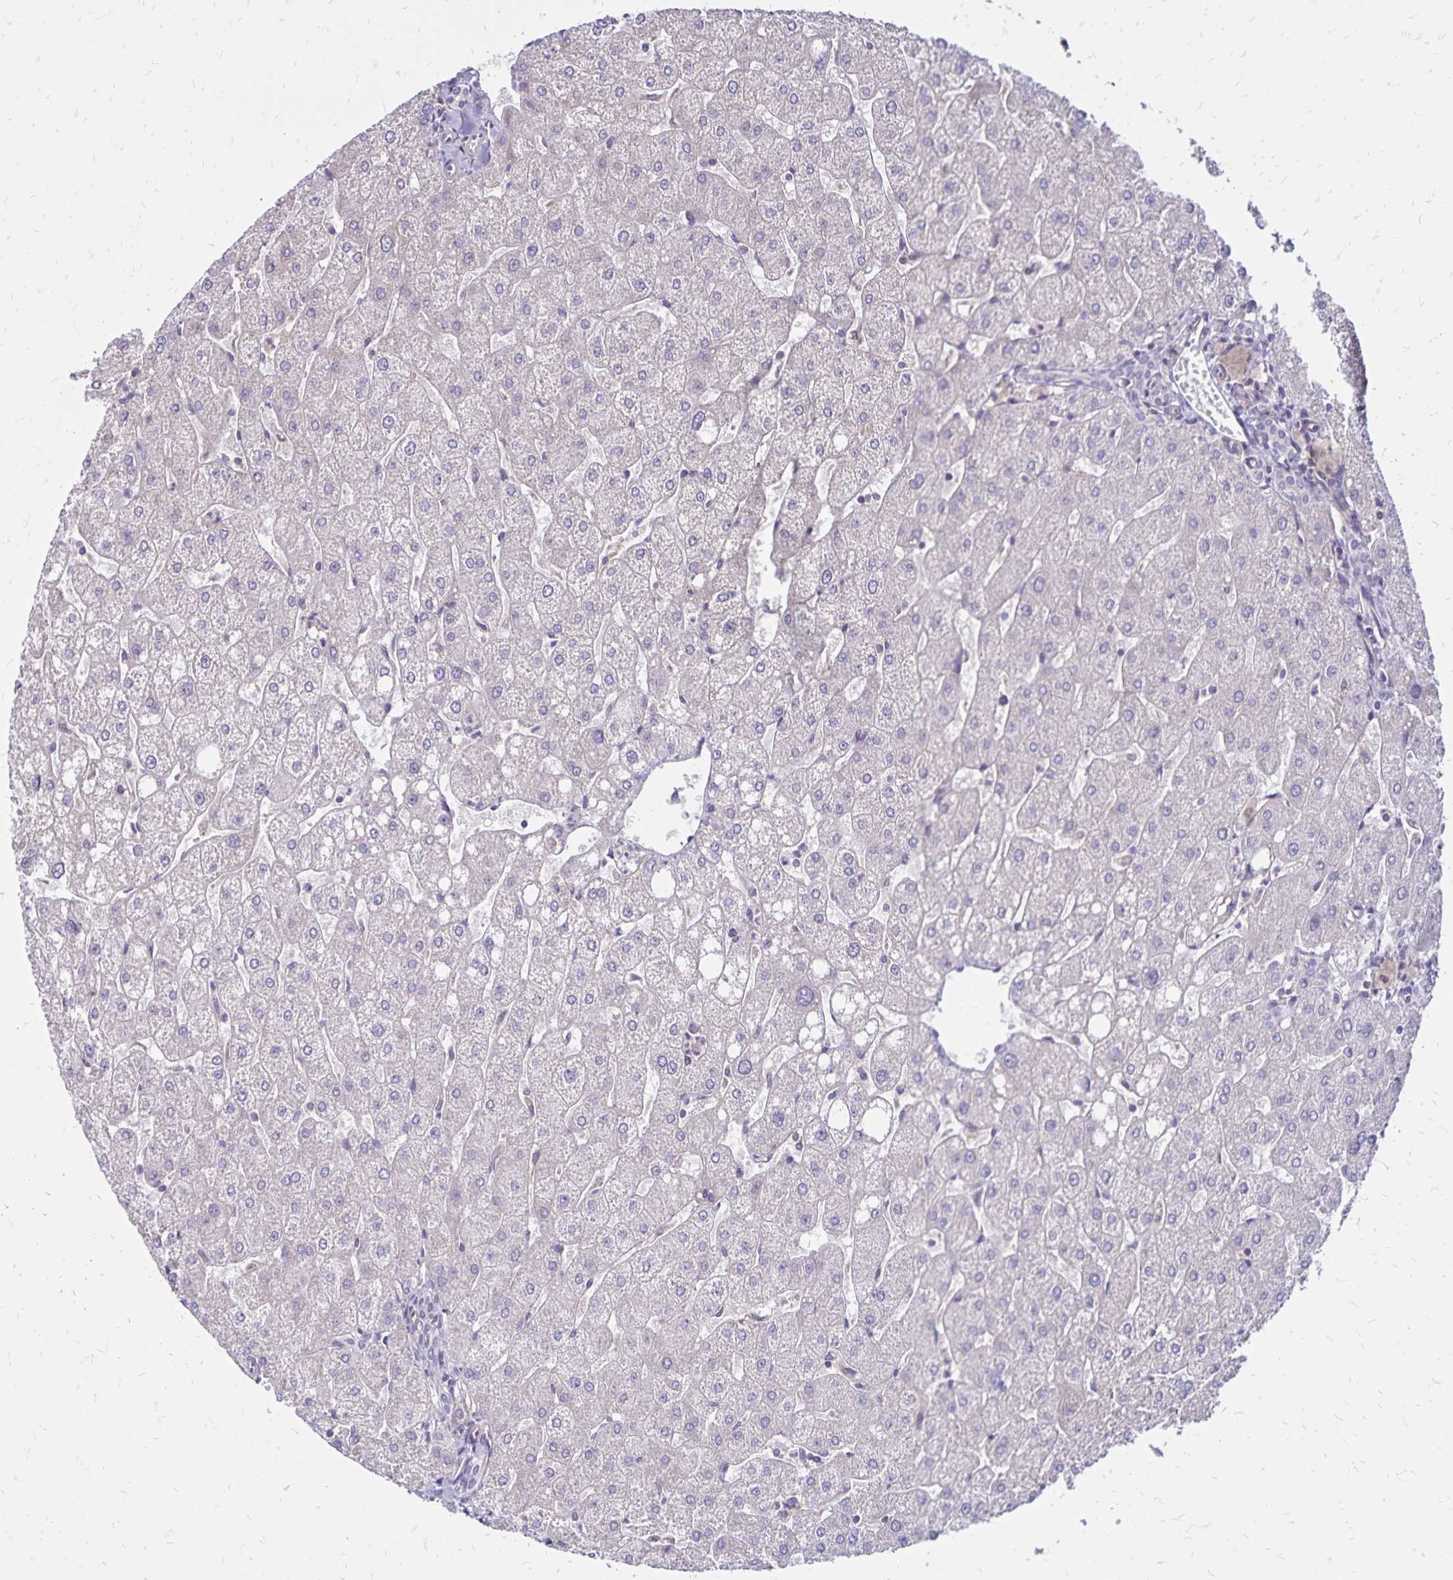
{"staining": {"intensity": "negative", "quantity": "none", "location": "none"}, "tissue": "liver", "cell_type": "Cholangiocytes", "image_type": "normal", "snomed": [{"axis": "morphology", "description": "Normal tissue, NOS"}, {"axis": "topography", "description": "Liver"}], "caption": "An immunohistochemistry (IHC) photomicrograph of normal liver is shown. There is no staining in cholangiocytes of liver. (Stains: DAB (3,3'-diaminobenzidine) immunohistochemistry with hematoxylin counter stain, Microscopy: brightfield microscopy at high magnification).", "gene": "FSD1", "patient": {"sex": "male", "age": 67}}